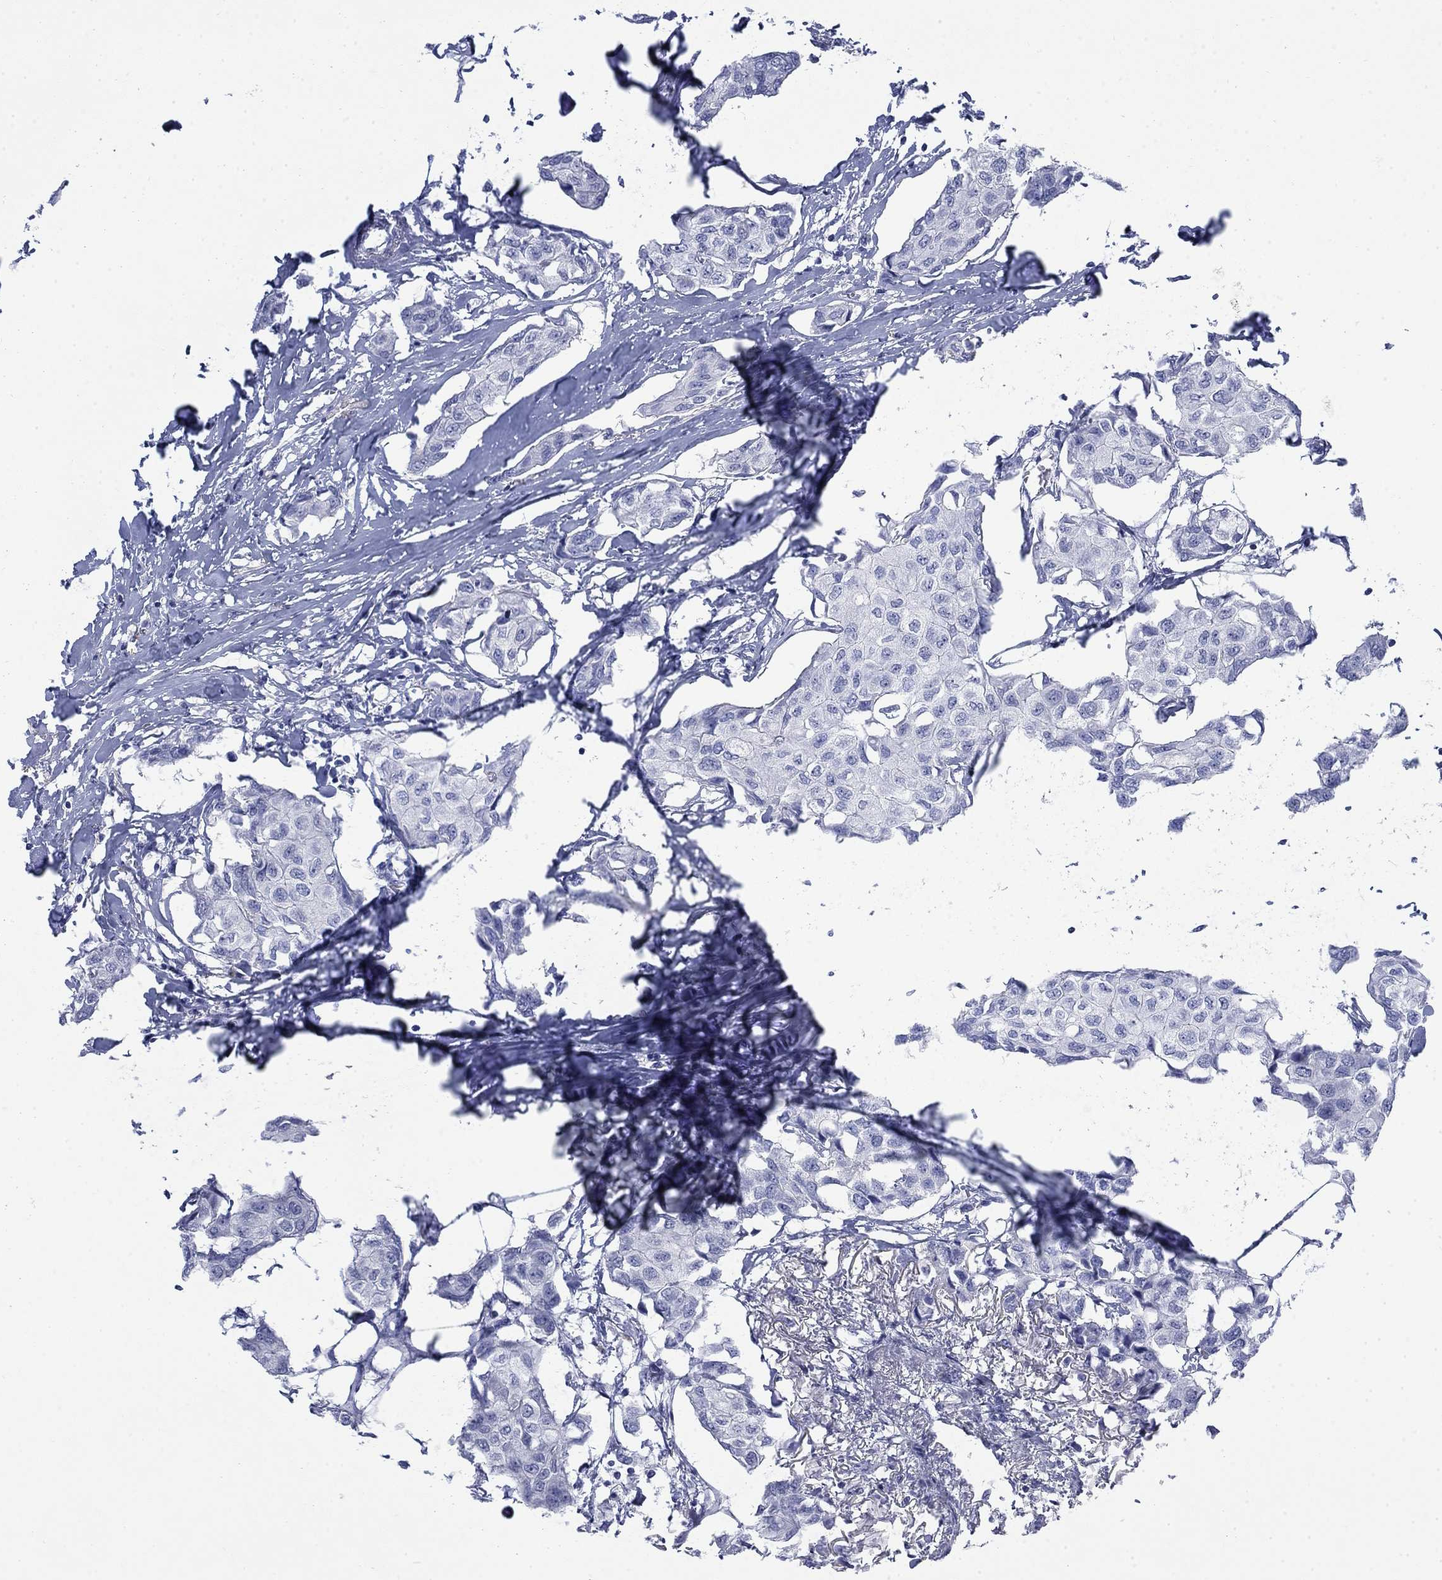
{"staining": {"intensity": "negative", "quantity": "none", "location": "none"}, "tissue": "breast cancer", "cell_type": "Tumor cells", "image_type": "cancer", "snomed": [{"axis": "morphology", "description": "Duct carcinoma"}, {"axis": "topography", "description": "Breast"}], "caption": "A photomicrograph of human breast cancer (invasive ductal carcinoma) is negative for staining in tumor cells.", "gene": "IGF2BP3", "patient": {"sex": "female", "age": 80}}